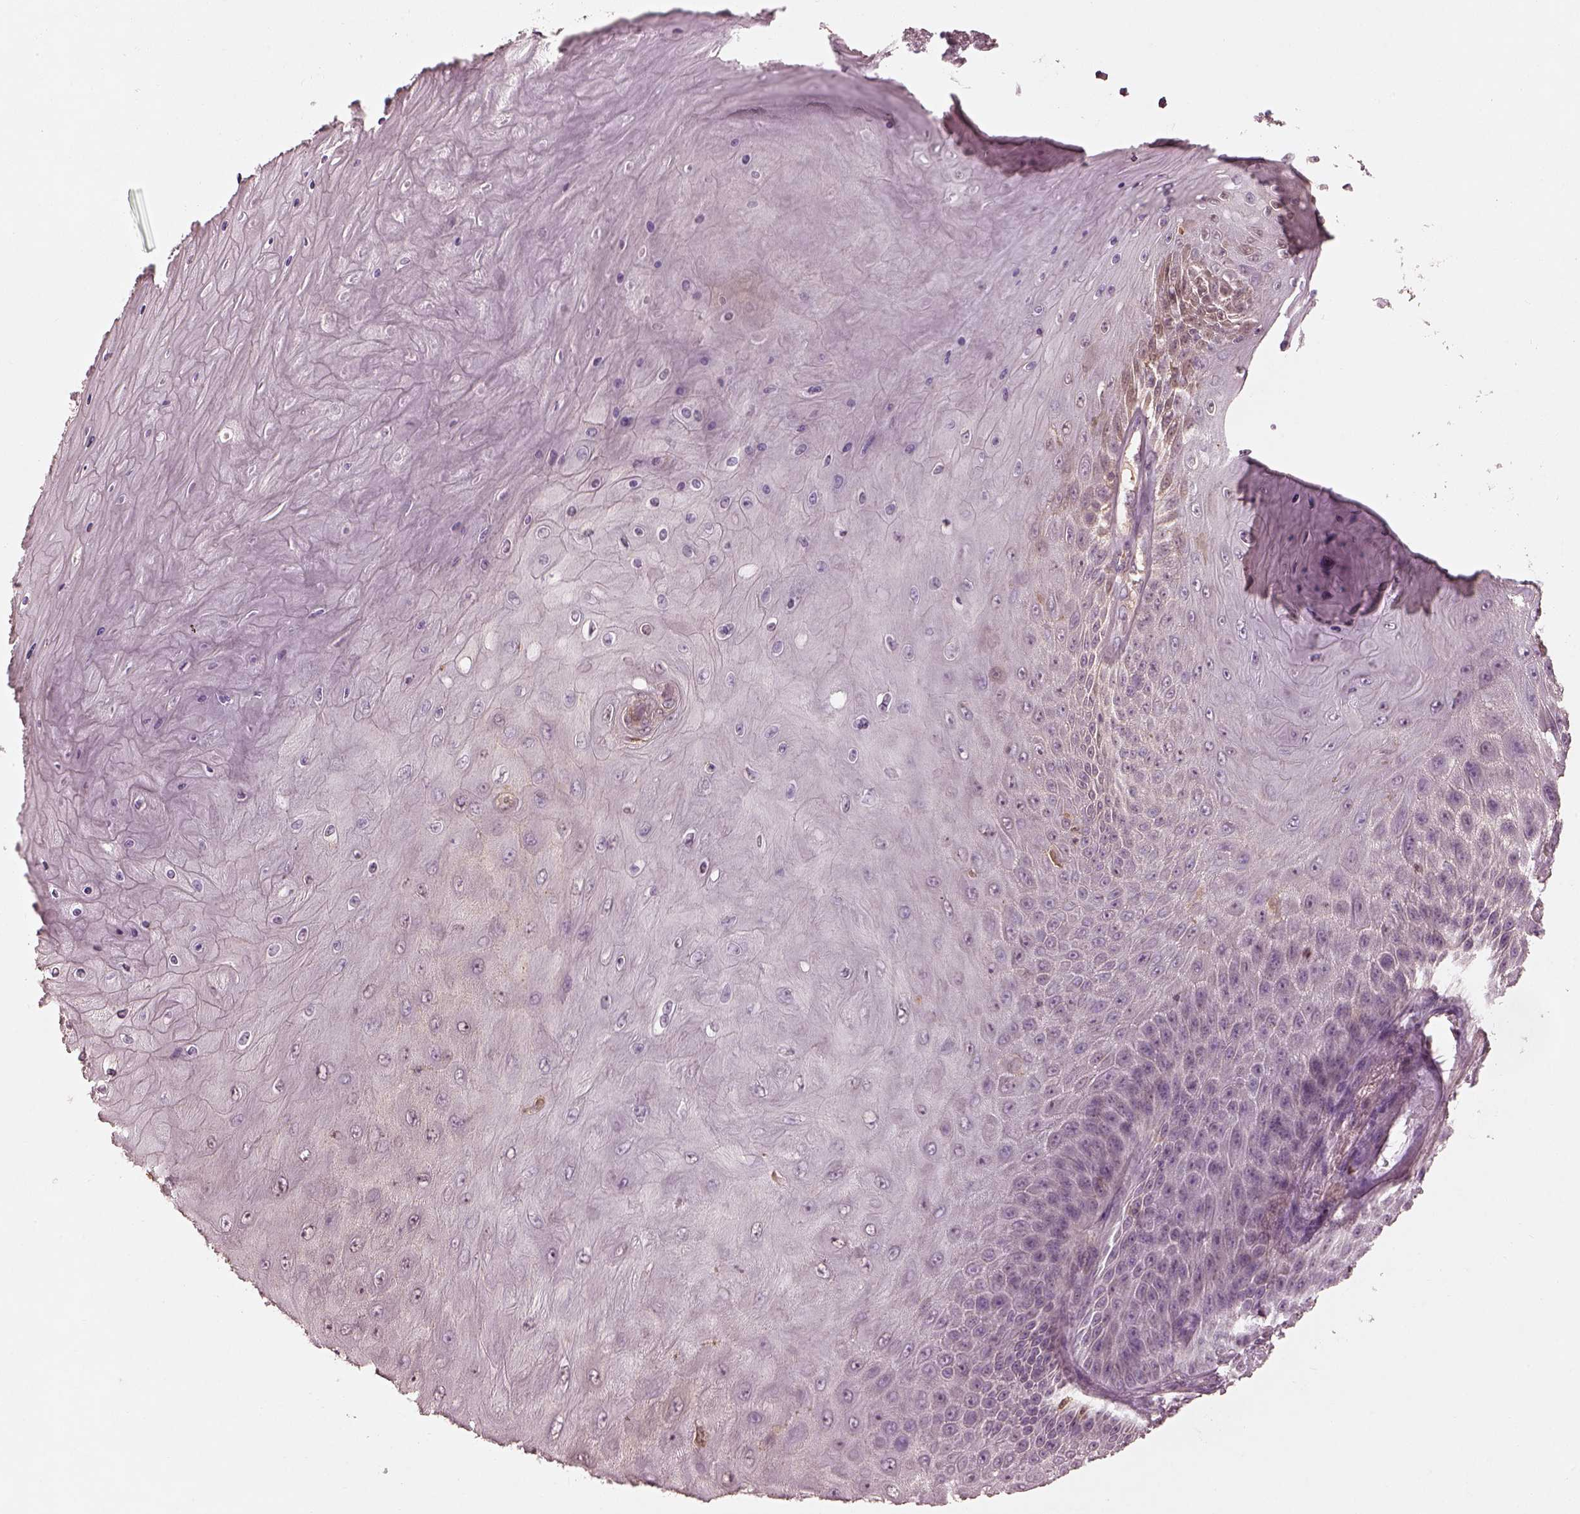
{"staining": {"intensity": "negative", "quantity": "none", "location": "none"}, "tissue": "skin cancer", "cell_type": "Tumor cells", "image_type": "cancer", "snomed": [{"axis": "morphology", "description": "Squamous cell carcinoma, NOS"}, {"axis": "topography", "description": "Skin"}], "caption": "Immunohistochemistry (IHC) histopathology image of neoplastic tissue: skin cancer (squamous cell carcinoma) stained with DAB exhibits no significant protein expression in tumor cells.", "gene": "CALR3", "patient": {"sex": "male", "age": 62}}